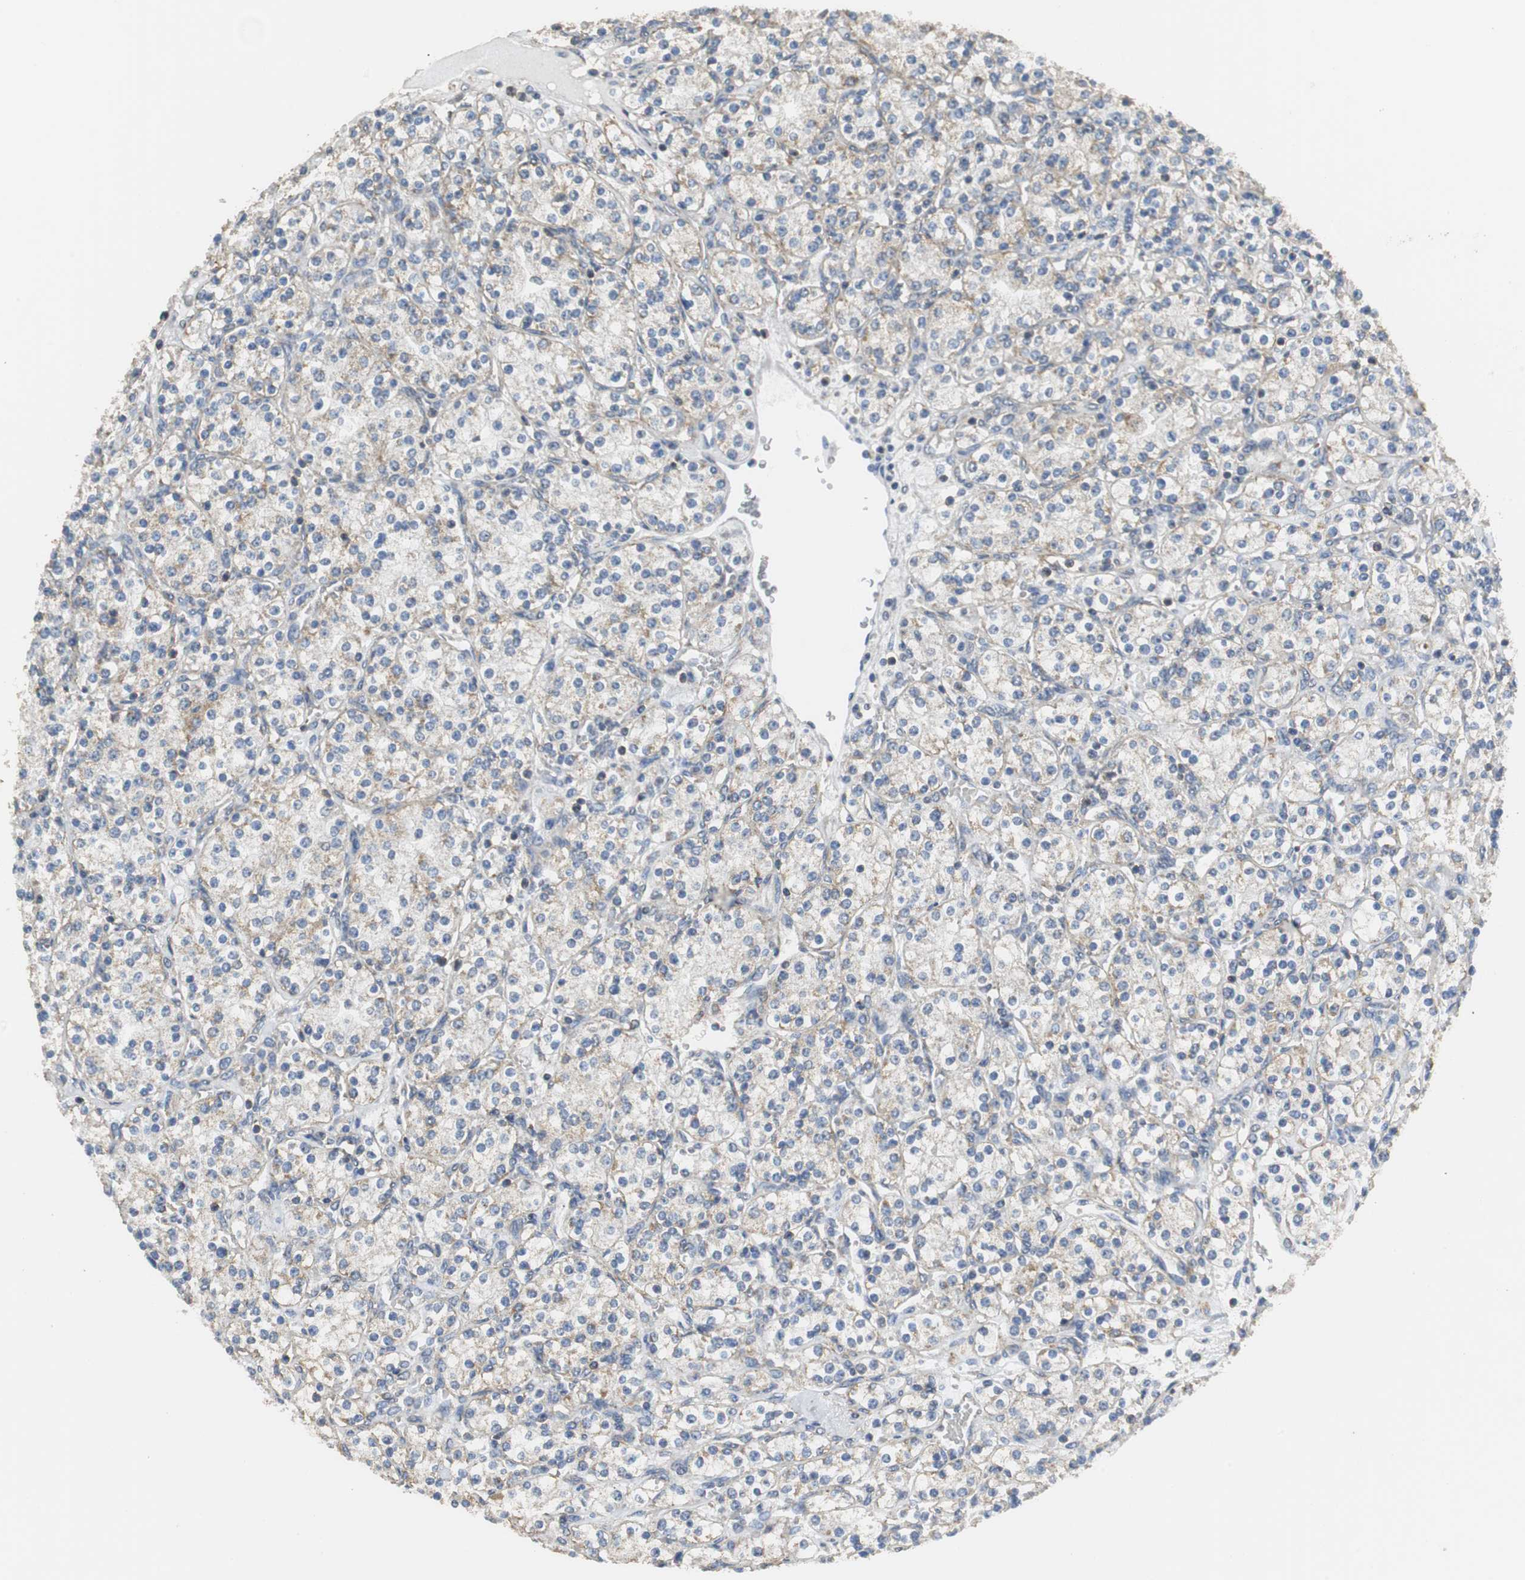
{"staining": {"intensity": "weak", "quantity": "<25%", "location": "cytoplasmic/membranous"}, "tissue": "renal cancer", "cell_type": "Tumor cells", "image_type": "cancer", "snomed": [{"axis": "morphology", "description": "Adenocarcinoma, NOS"}, {"axis": "topography", "description": "Kidney"}], "caption": "DAB (3,3'-diaminobenzidine) immunohistochemical staining of human adenocarcinoma (renal) shows no significant expression in tumor cells.", "gene": "NNT", "patient": {"sex": "male", "age": 77}}